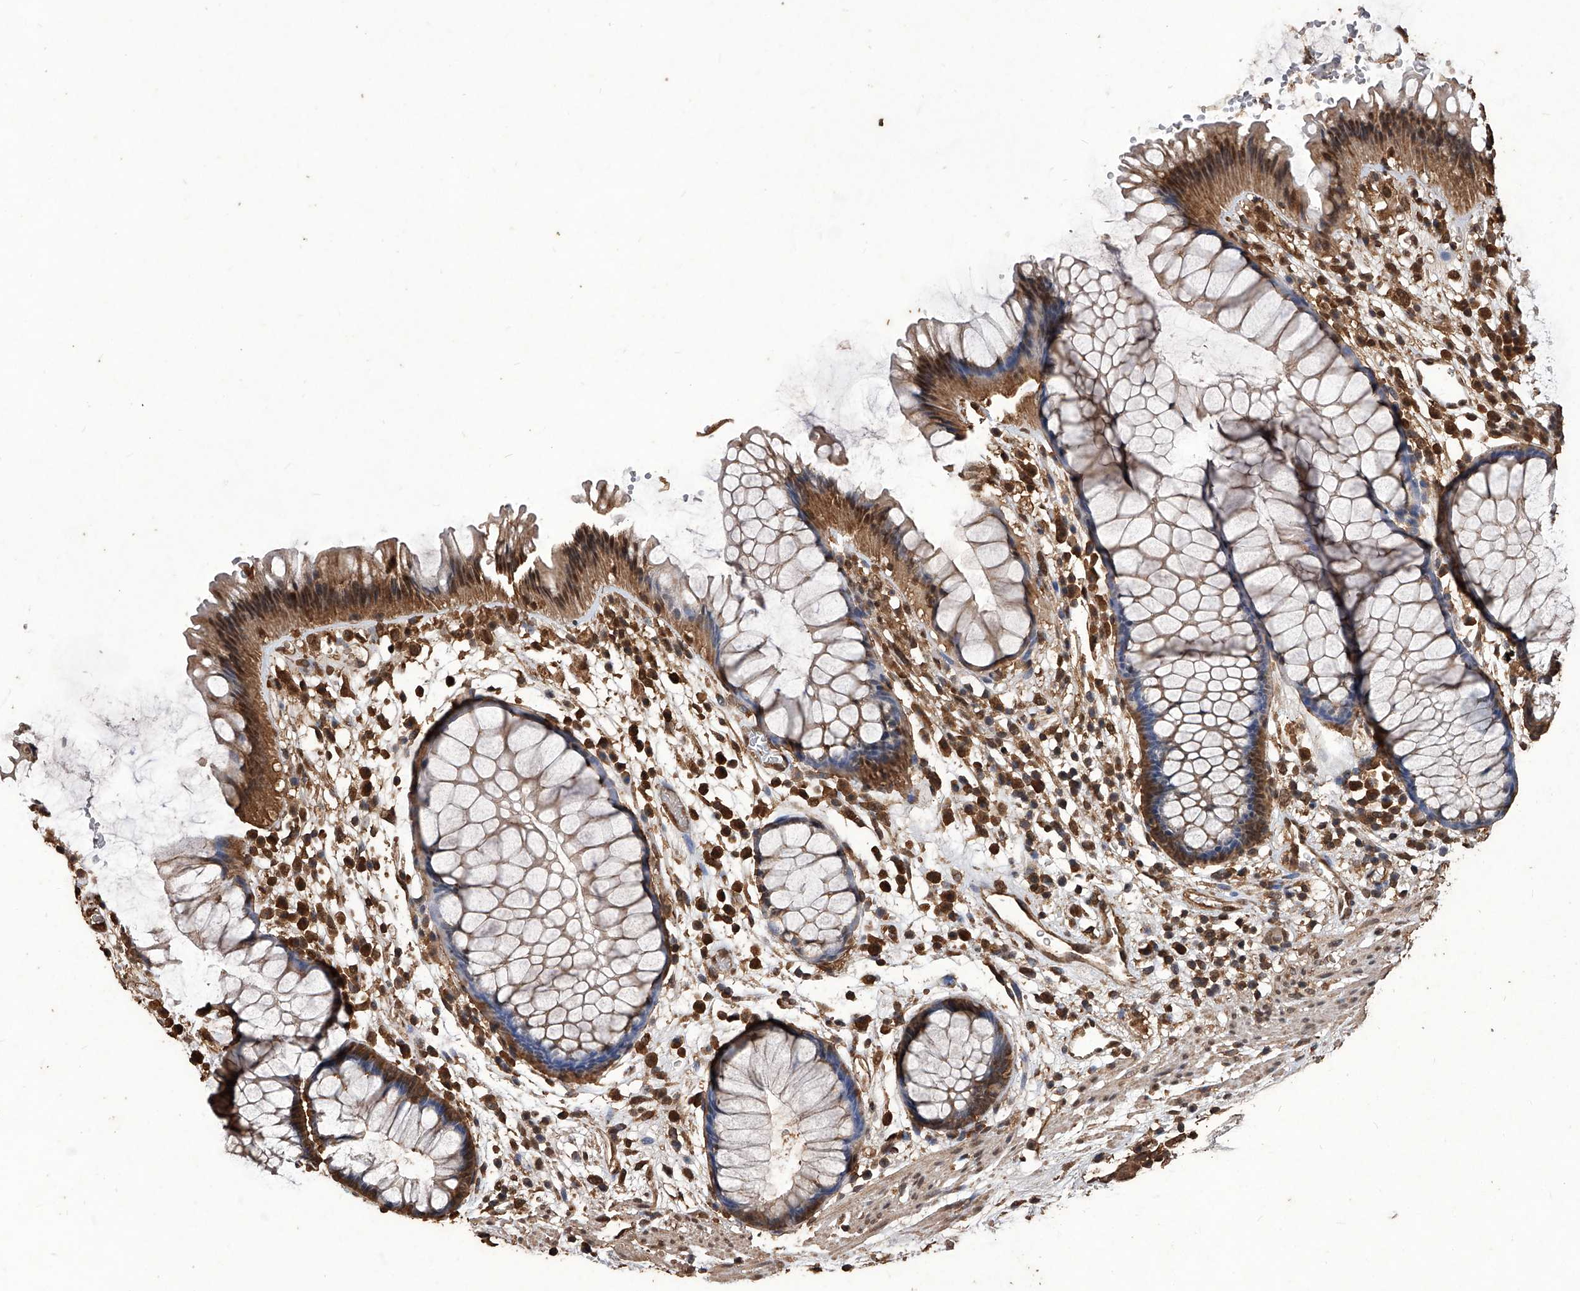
{"staining": {"intensity": "strong", "quantity": ">75%", "location": "cytoplasmic/membranous"}, "tissue": "rectum", "cell_type": "Glandular cells", "image_type": "normal", "snomed": [{"axis": "morphology", "description": "Normal tissue, NOS"}, {"axis": "topography", "description": "Rectum"}], "caption": "Normal rectum was stained to show a protein in brown. There is high levels of strong cytoplasmic/membranous staining in approximately >75% of glandular cells.", "gene": "FBXL4", "patient": {"sex": "male", "age": 51}}